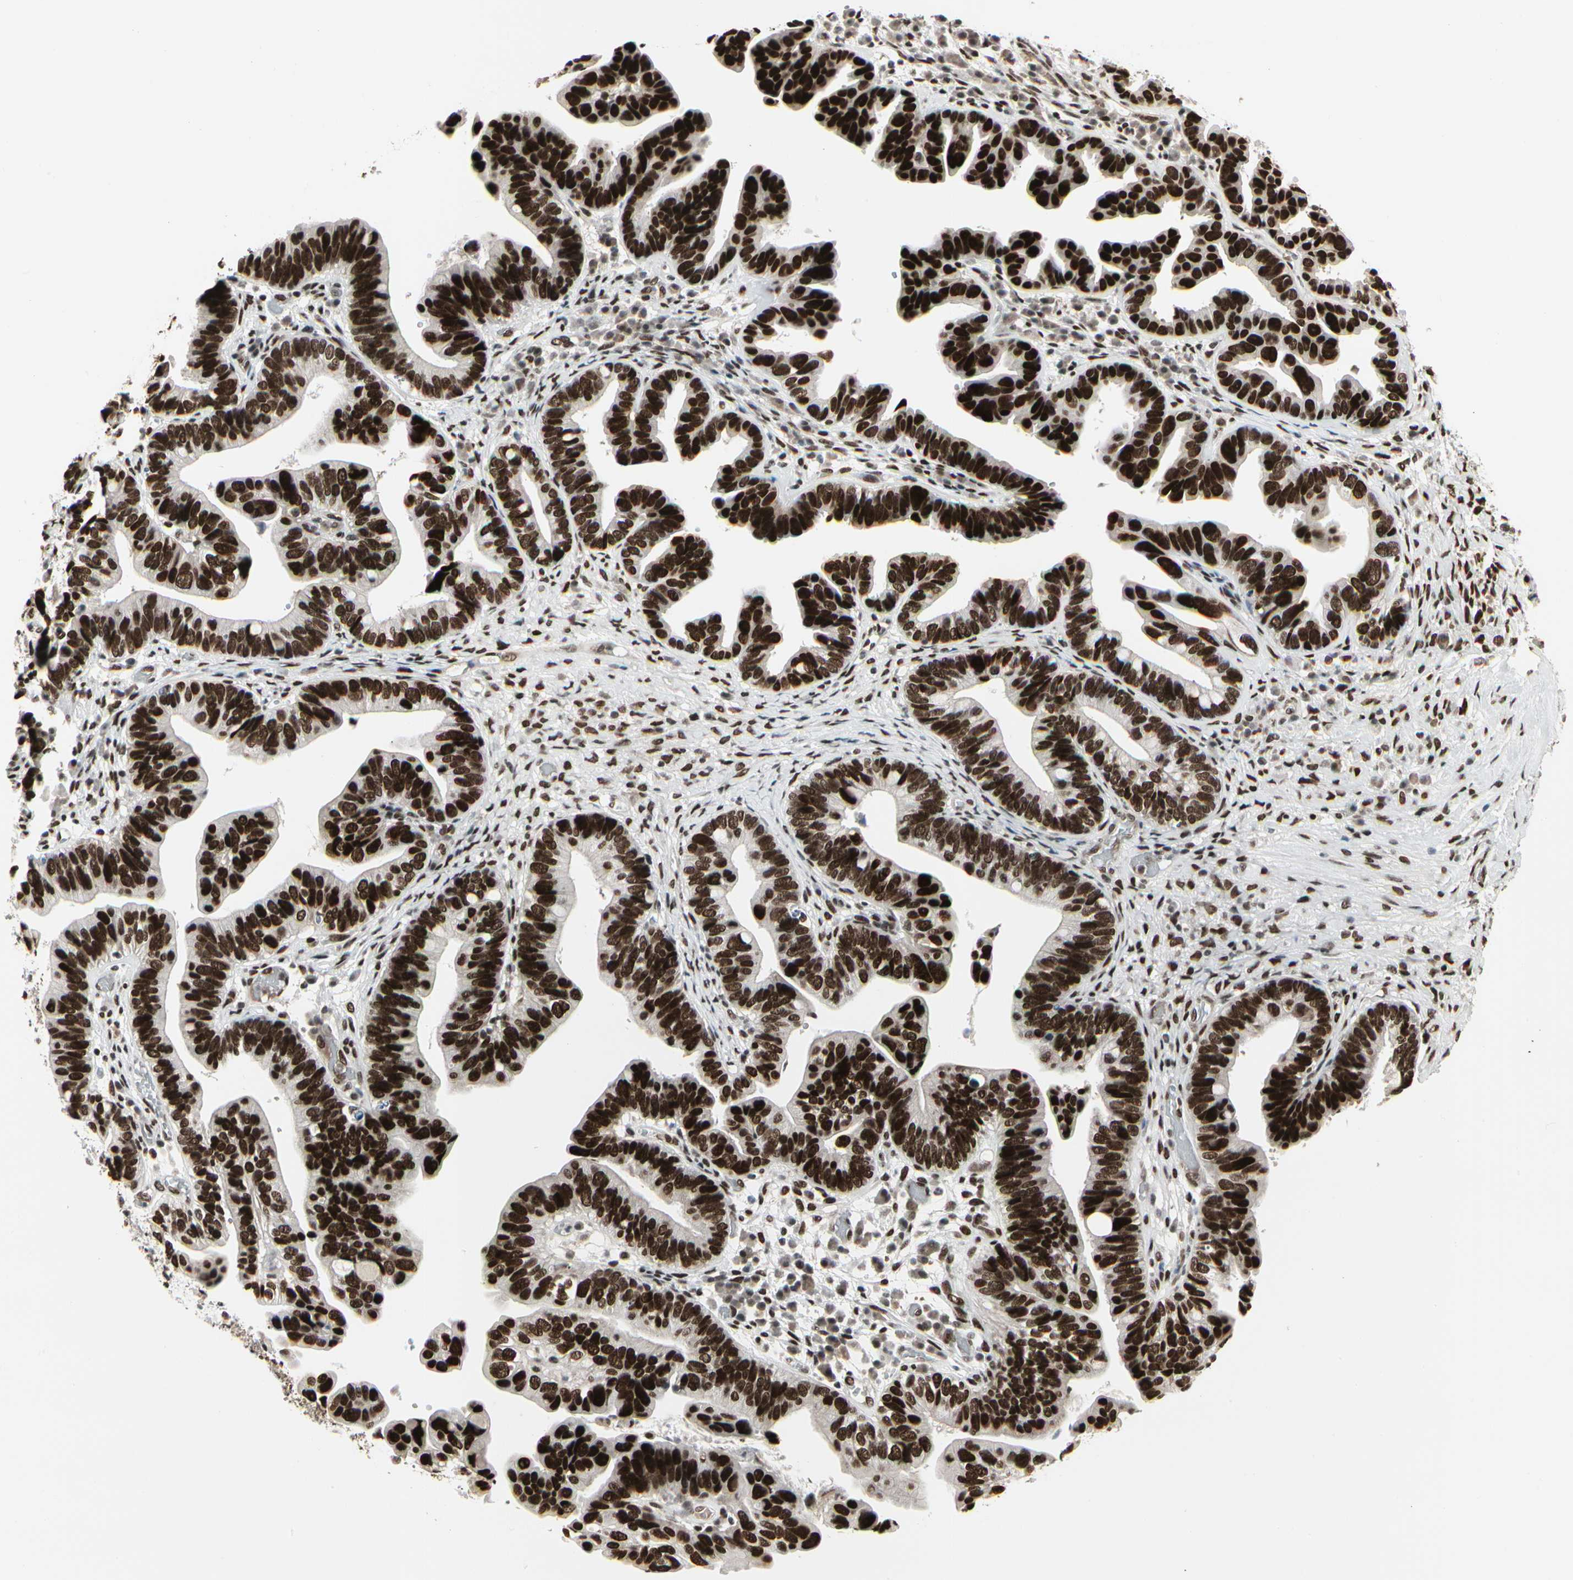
{"staining": {"intensity": "strong", "quantity": ">75%", "location": "nuclear"}, "tissue": "ovarian cancer", "cell_type": "Tumor cells", "image_type": "cancer", "snomed": [{"axis": "morphology", "description": "Cystadenocarcinoma, serous, NOS"}, {"axis": "topography", "description": "Ovary"}], "caption": "This photomicrograph shows immunohistochemistry staining of serous cystadenocarcinoma (ovarian), with high strong nuclear staining in about >75% of tumor cells.", "gene": "HMG20A", "patient": {"sex": "female", "age": 56}}